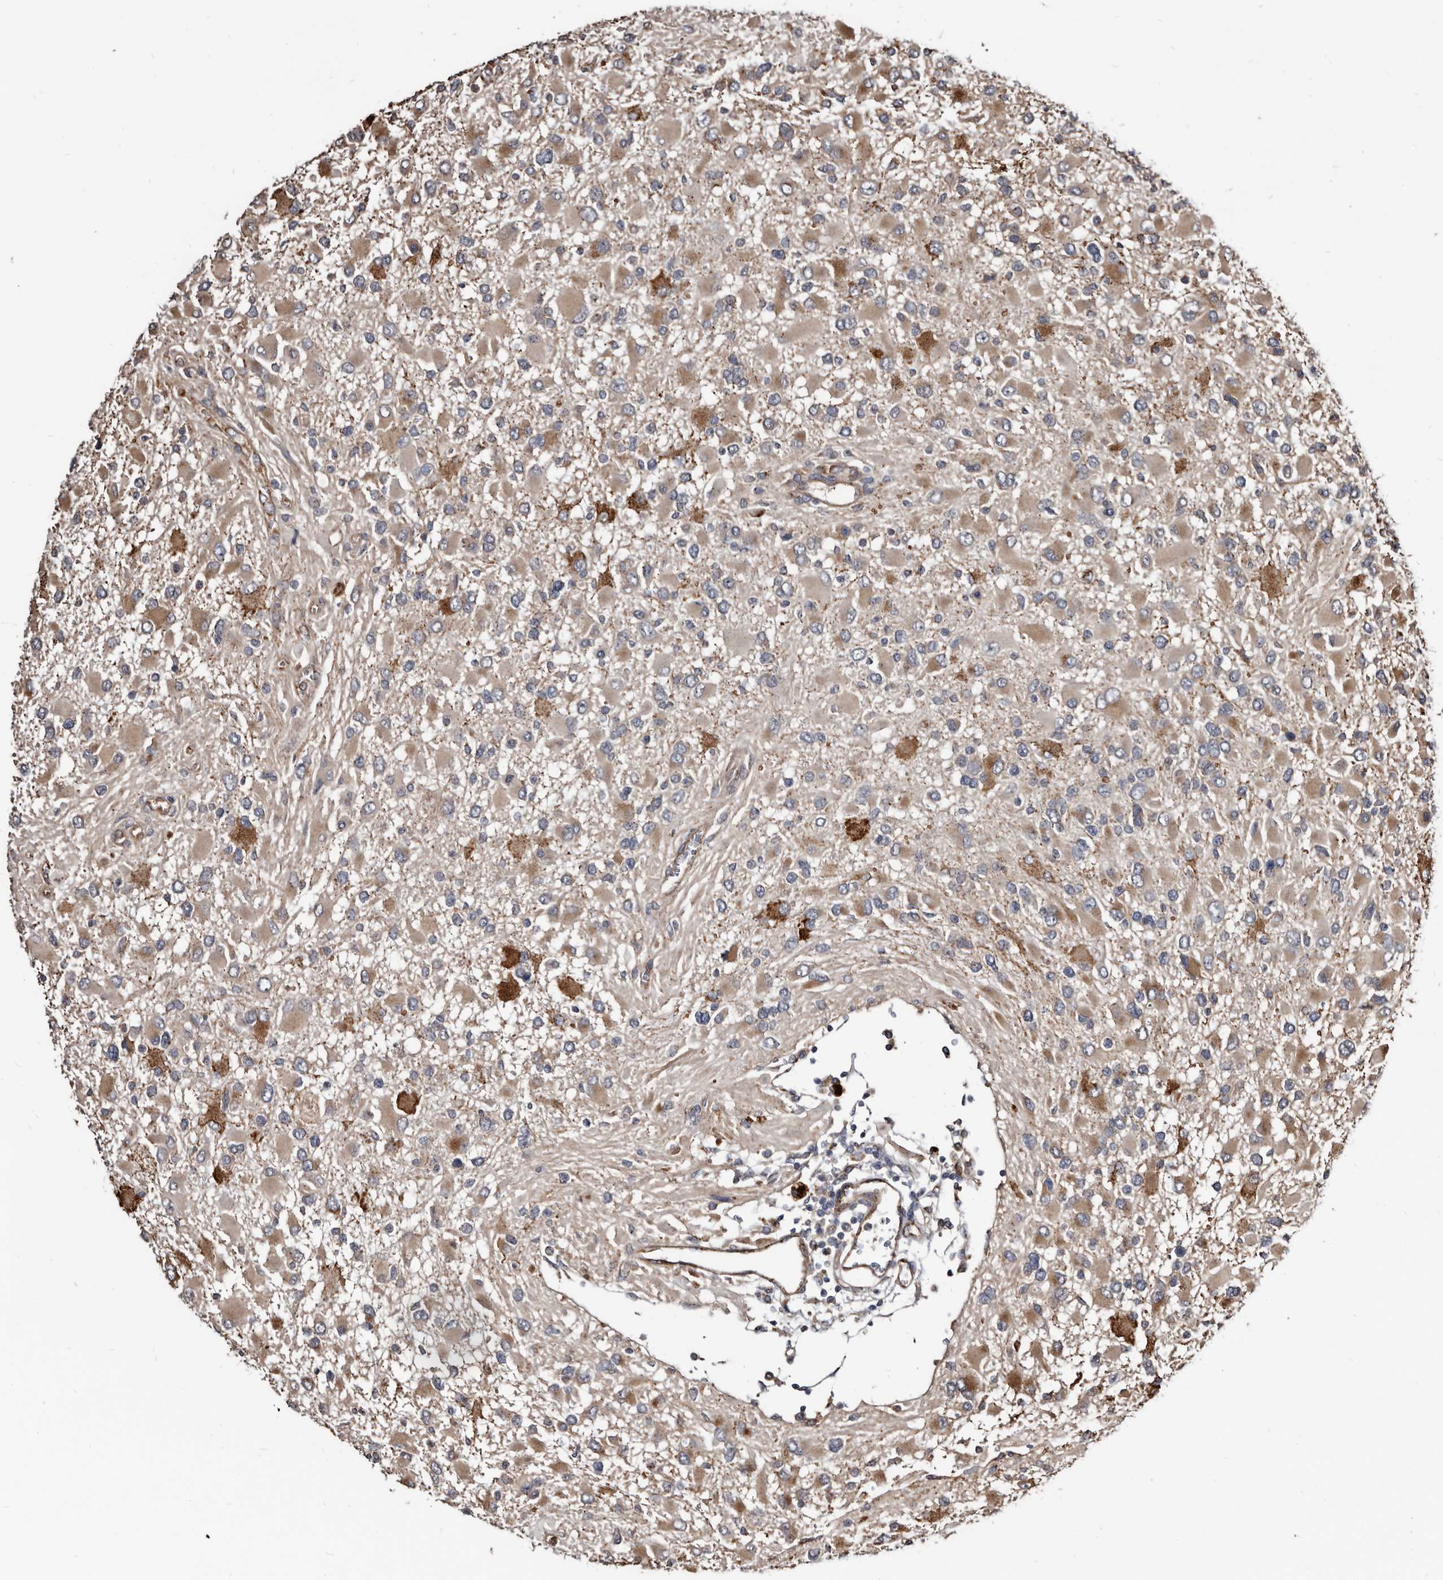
{"staining": {"intensity": "moderate", "quantity": "<25%", "location": "cytoplasmic/membranous"}, "tissue": "glioma", "cell_type": "Tumor cells", "image_type": "cancer", "snomed": [{"axis": "morphology", "description": "Glioma, malignant, High grade"}, {"axis": "topography", "description": "Brain"}], "caption": "This image displays immunohistochemistry staining of malignant glioma (high-grade), with low moderate cytoplasmic/membranous staining in about <25% of tumor cells.", "gene": "CTSA", "patient": {"sex": "male", "age": 53}}